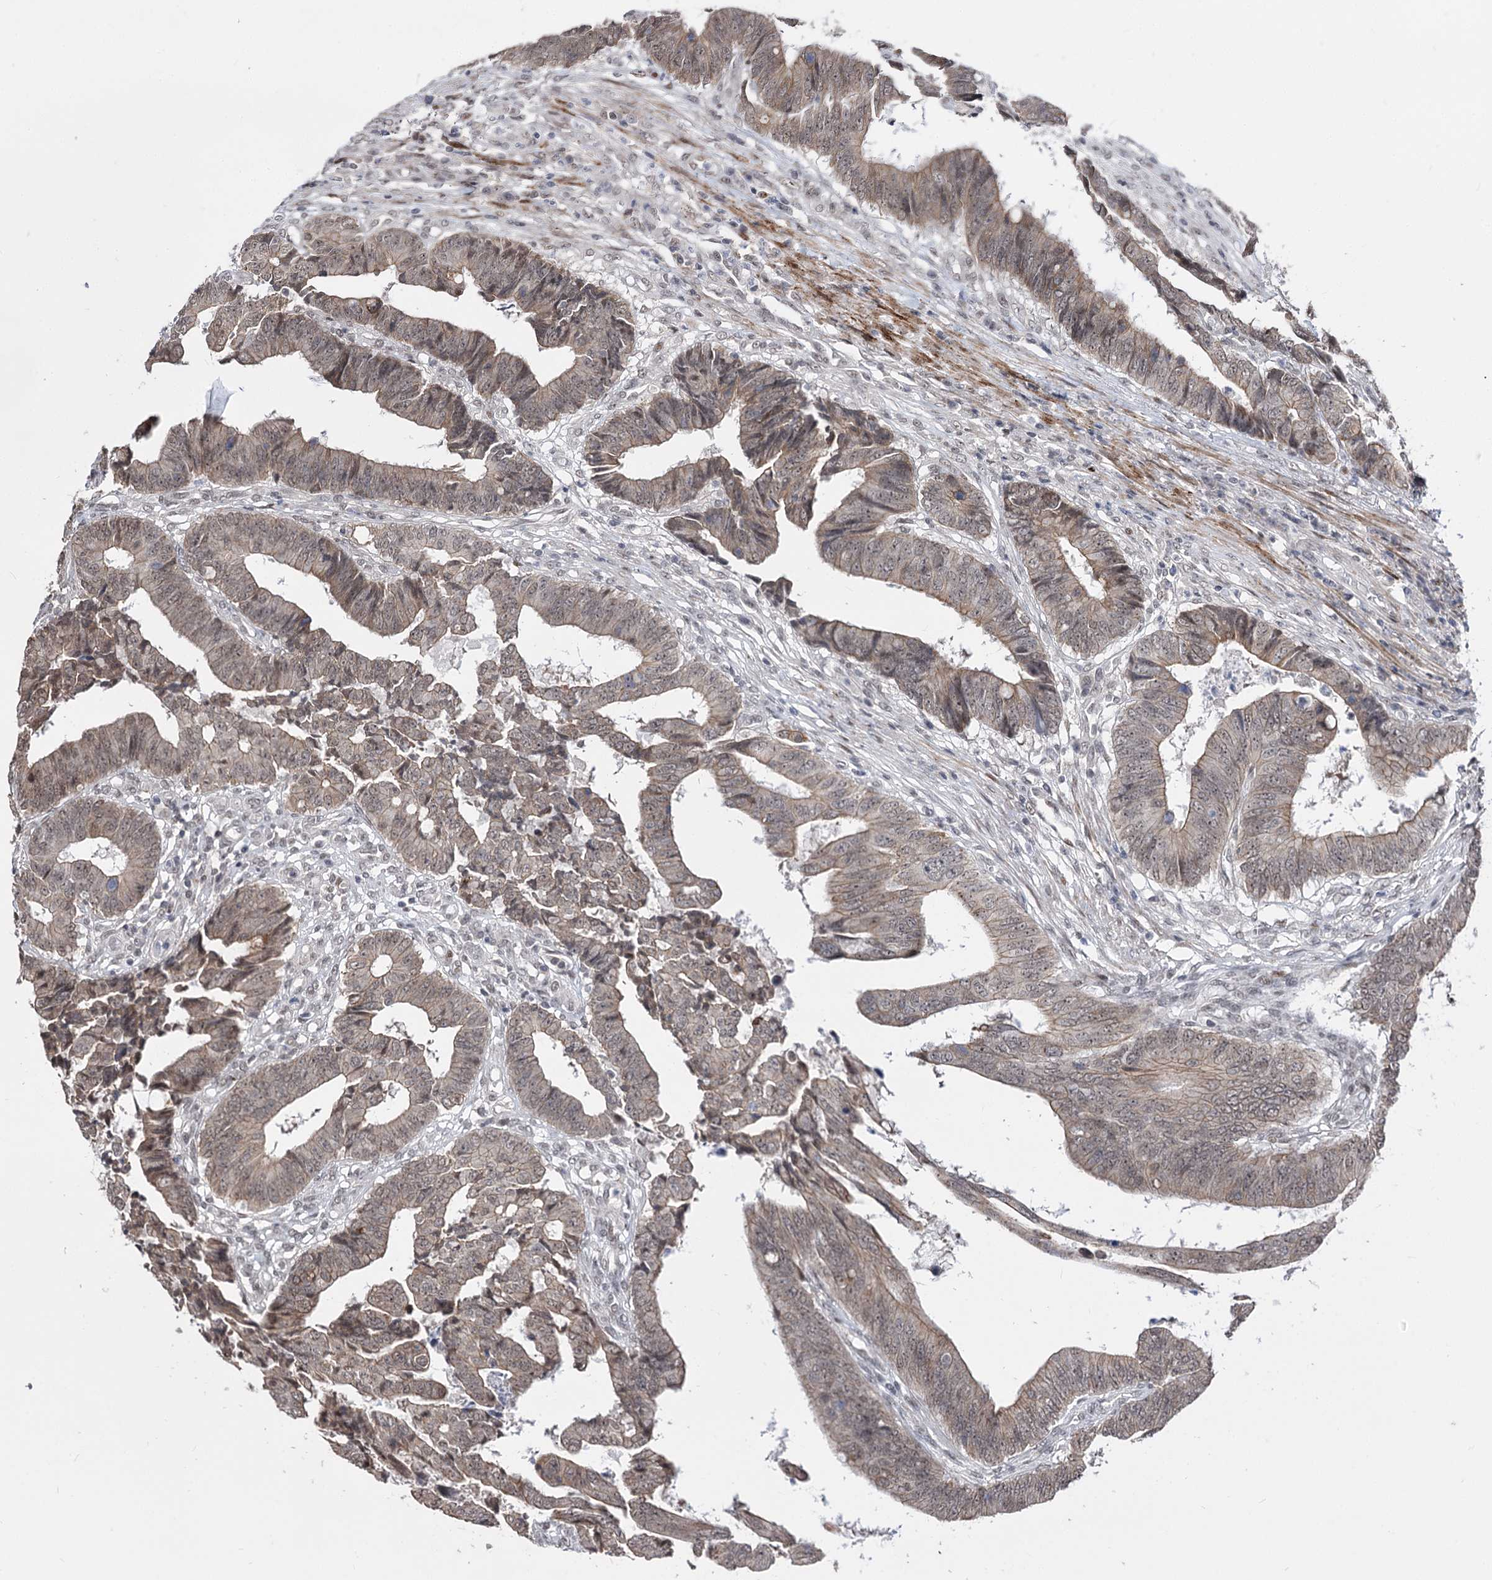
{"staining": {"intensity": "weak", "quantity": ">75%", "location": "cytoplasmic/membranous,nuclear"}, "tissue": "colorectal cancer", "cell_type": "Tumor cells", "image_type": "cancer", "snomed": [{"axis": "morphology", "description": "Adenocarcinoma, NOS"}, {"axis": "topography", "description": "Rectum"}], "caption": "Protein expression analysis of human colorectal cancer reveals weak cytoplasmic/membranous and nuclear staining in approximately >75% of tumor cells.", "gene": "STOX1", "patient": {"sex": "male", "age": 84}}